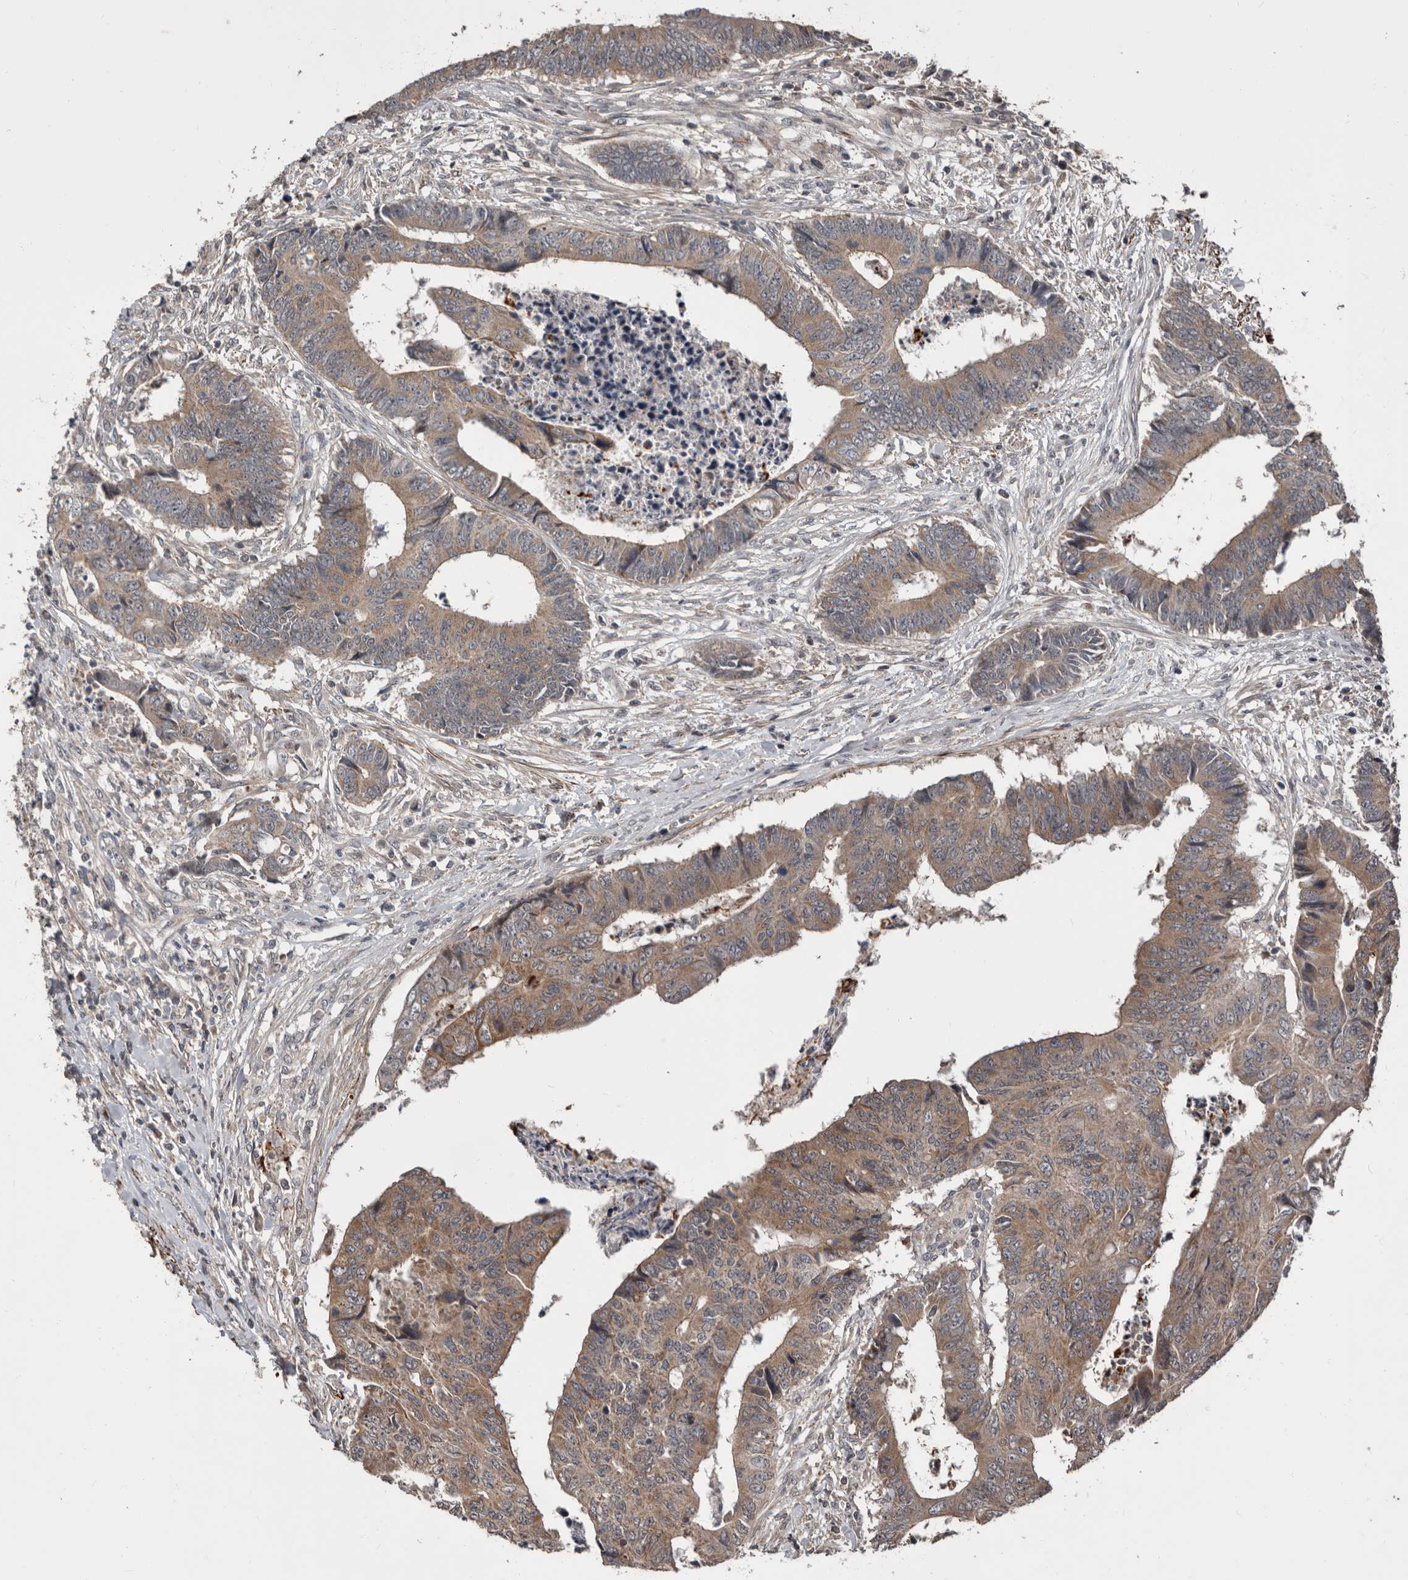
{"staining": {"intensity": "moderate", "quantity": ">75%", "location": "cytoplasmic/membranous"}, "tissue": "colorectal cancer", "cell_type": "Tumor cells", "image_type": "cancer", "snomed": [{"axis": "morphology", "description": "Adenocarcinoma, NOS"}, {"axis": "topography", "description": "Rectum"}], "caption": "A high-resolution photomicrograph shows immunohistochemistry staining of adenocarcinoma (colorectal), which shows moderate cytoplasmic/membranous staining in approximately >75% of tumor cells.", "gene": "FGFR4", "patient": {"sex": "male", "age": 84}}